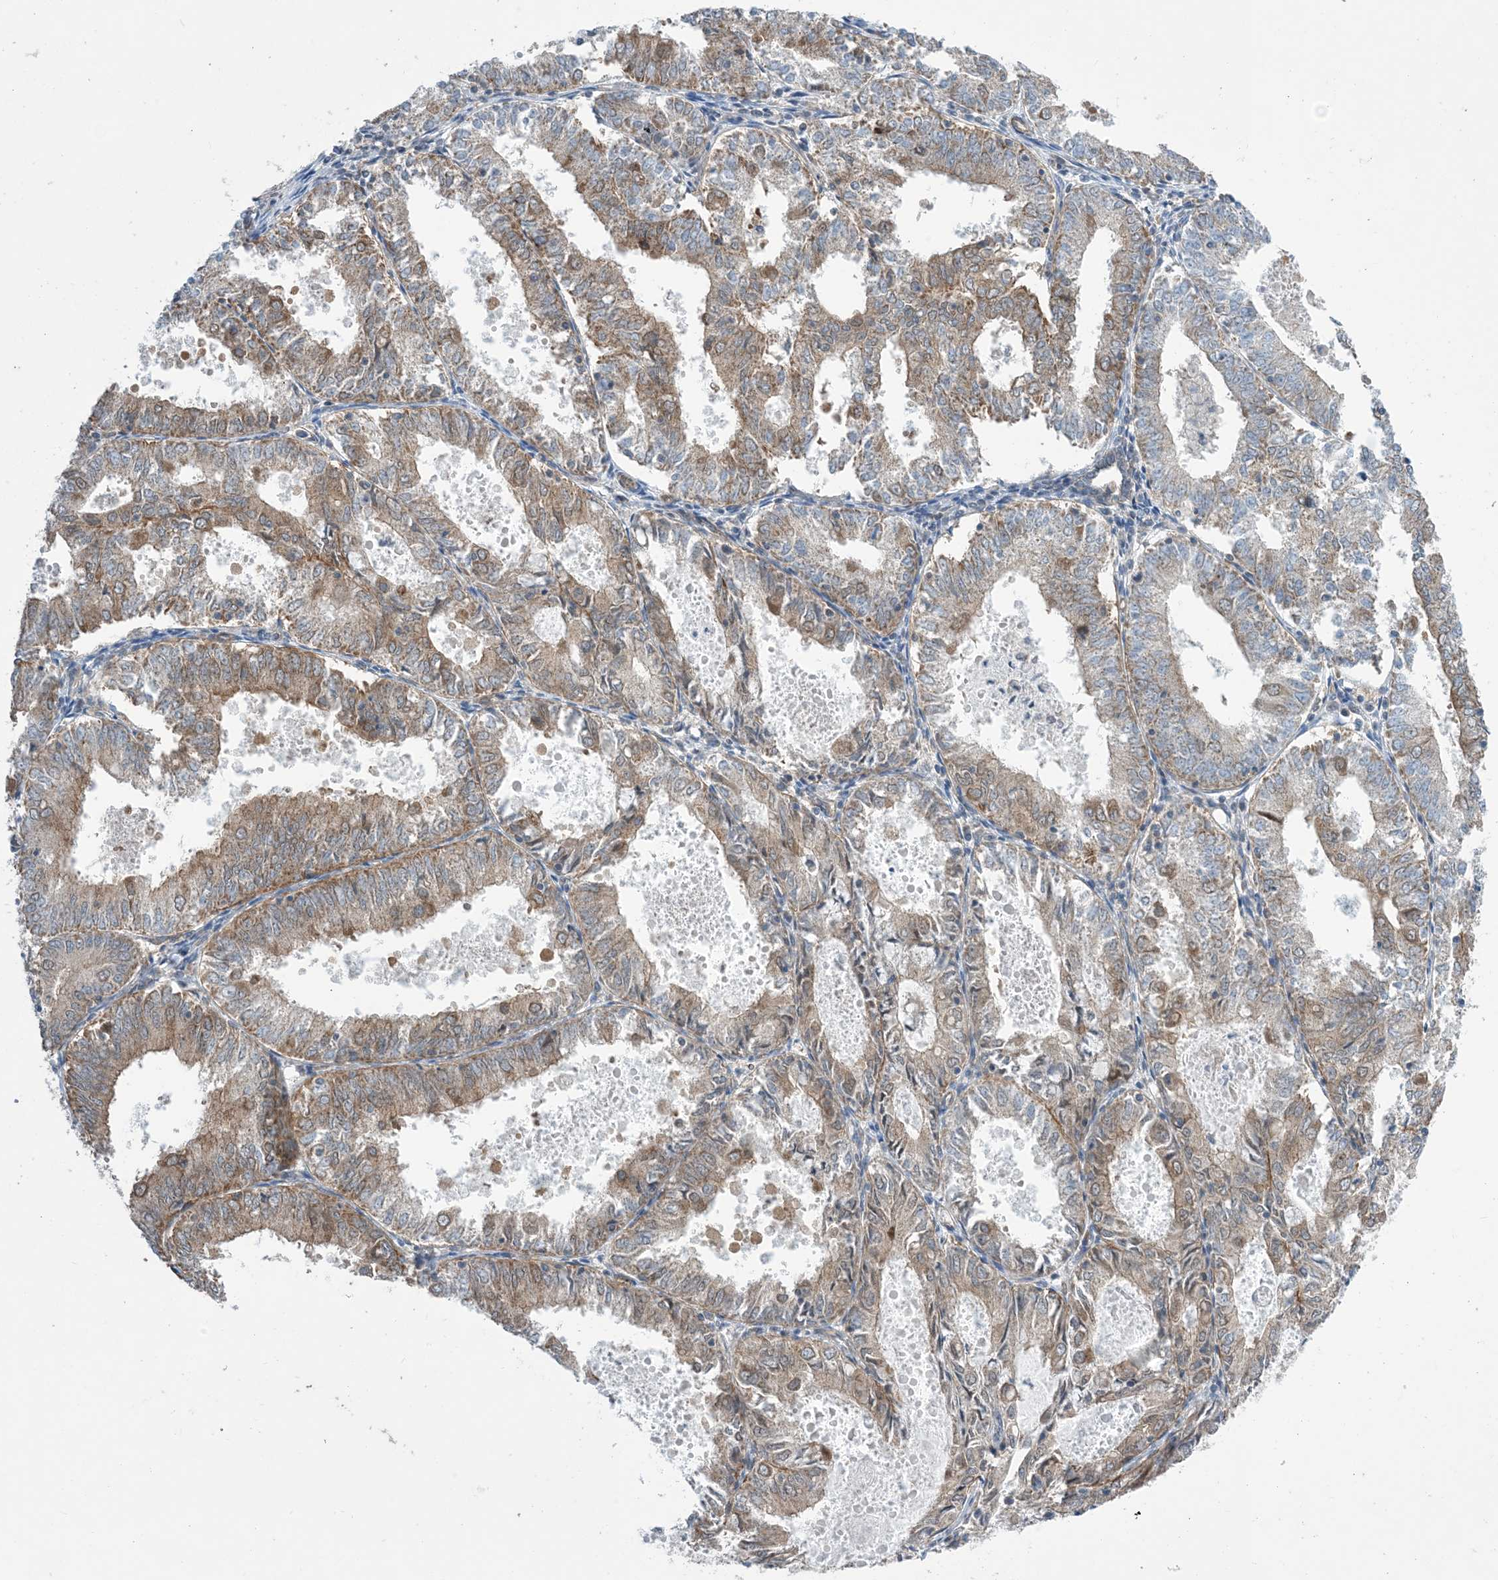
{"staining": {"intensity": "moderate", "quantity": "25%-75%", "location": "cytoplasmic/membranous"}, "tissue": "endometrial cancer", "cell_type": "Tumor cells", "image_type": "cancer", "snomed": [{"axis": "morphology", "description": "Adenocarcinoma, NOS"}, {"axis": "topography", "description": "Endometrium"}], "caption": "IHC (DAB) staining of human adenocarcinoma (endometrial) demonstrates moderate cytoplasmic/membranous protein staining in approximately 25%-75% of tumor cells.", "gene": "EHBP1", "patient": {"sex": "female", "age": 57}}